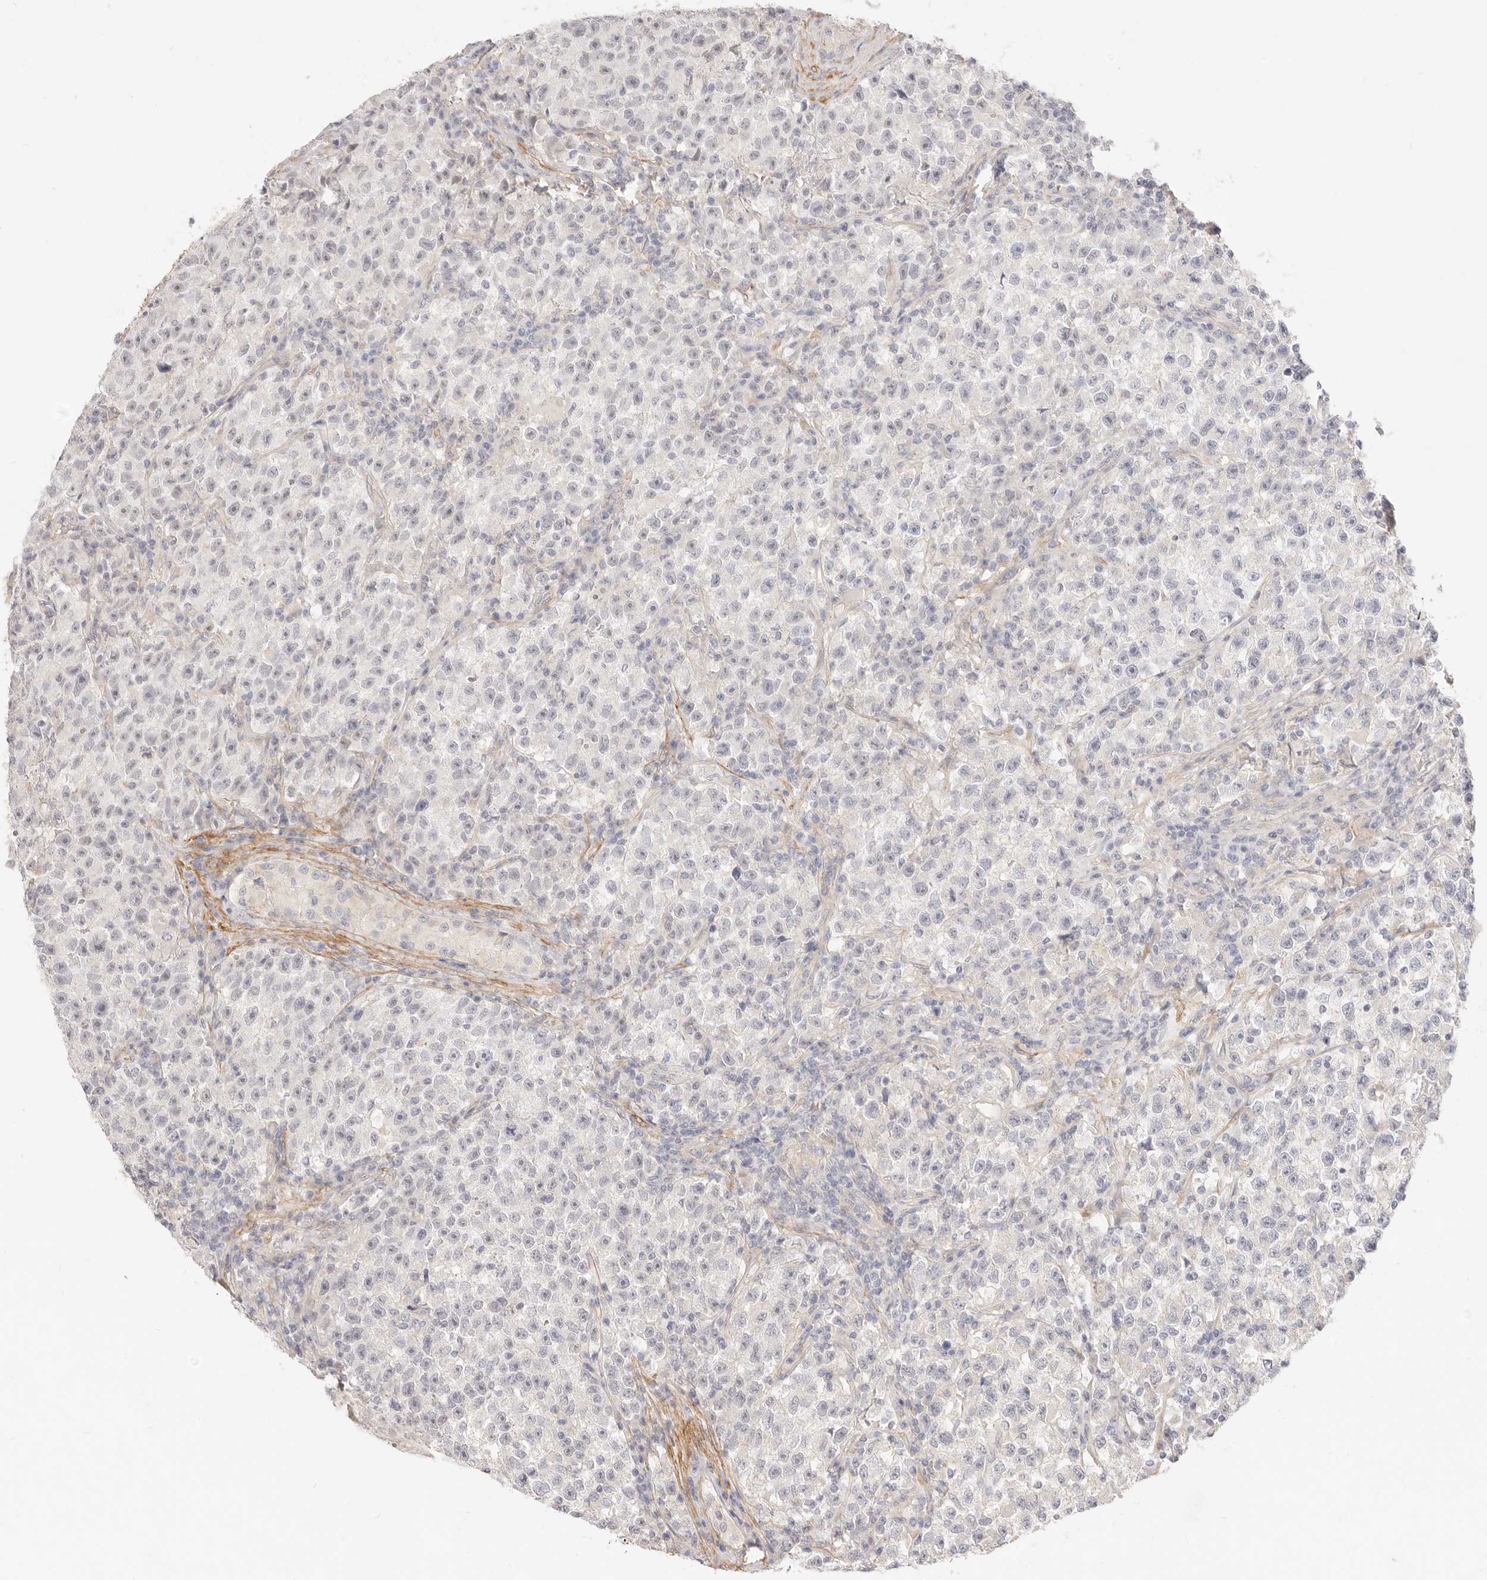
{"staining": {"intensity": "negative", "quantity": "none", "location": "none"}, "tissue": "testis cancer", "cell_type": "Tumor cells", "image_type": "cancer", "snomed": [{"axis": "morphology", "description": "Seminoma, NOS"}, {"axis": "topography", "description": "Testis"}], "caption": "Immunohistochemistry (IHC) photomicrograph of human testis cancer stained for a protein (brown), which exhibits no expression in tumor cells.", "gene": "UBXN10", "patient": {"sex": "male", "age": 22}}